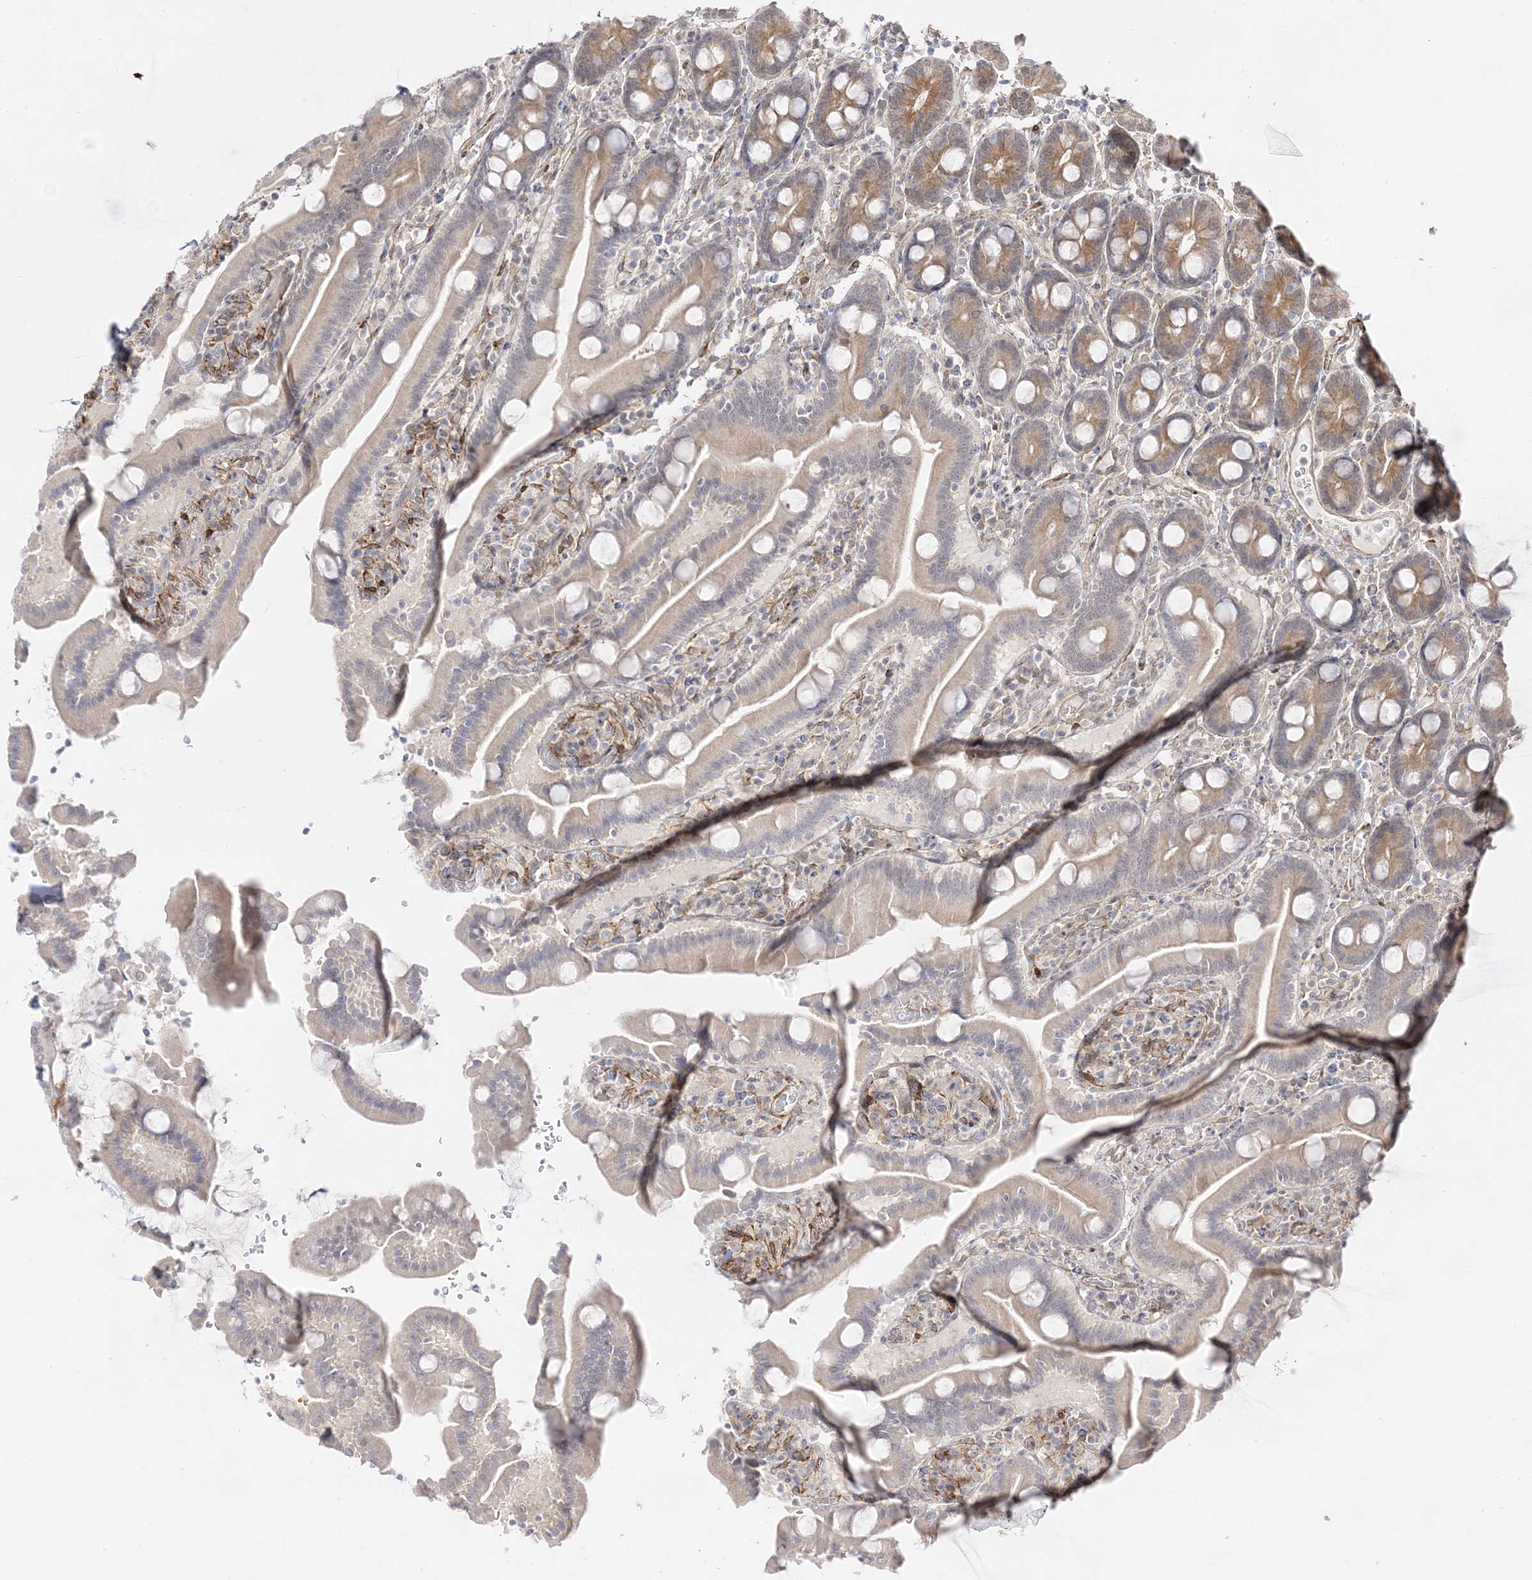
{"staining": {"intensity": "moderate", "quantity": "25%-75%", "location": "cytoplasmic/membranous"}, "tissue": "duodenum", "cell_type": "Glandular cells", "image_type": "normal", "snomed": [{"axis": "morphology", "description": "Normal tissue, NOS"}, {"axis": "topography", "description": "Duodenum"}], "caption": "Immunohistochemistry (DAB (3,3'-diaminobenzidine)) staining of unremarkable human duodenum displays moderate cytoplasmic/membranous protein positivity in approximately 25%-75% of glandular cells.", "gene": "C2CD2", "patient": {"sex": "male", "age": 55}}